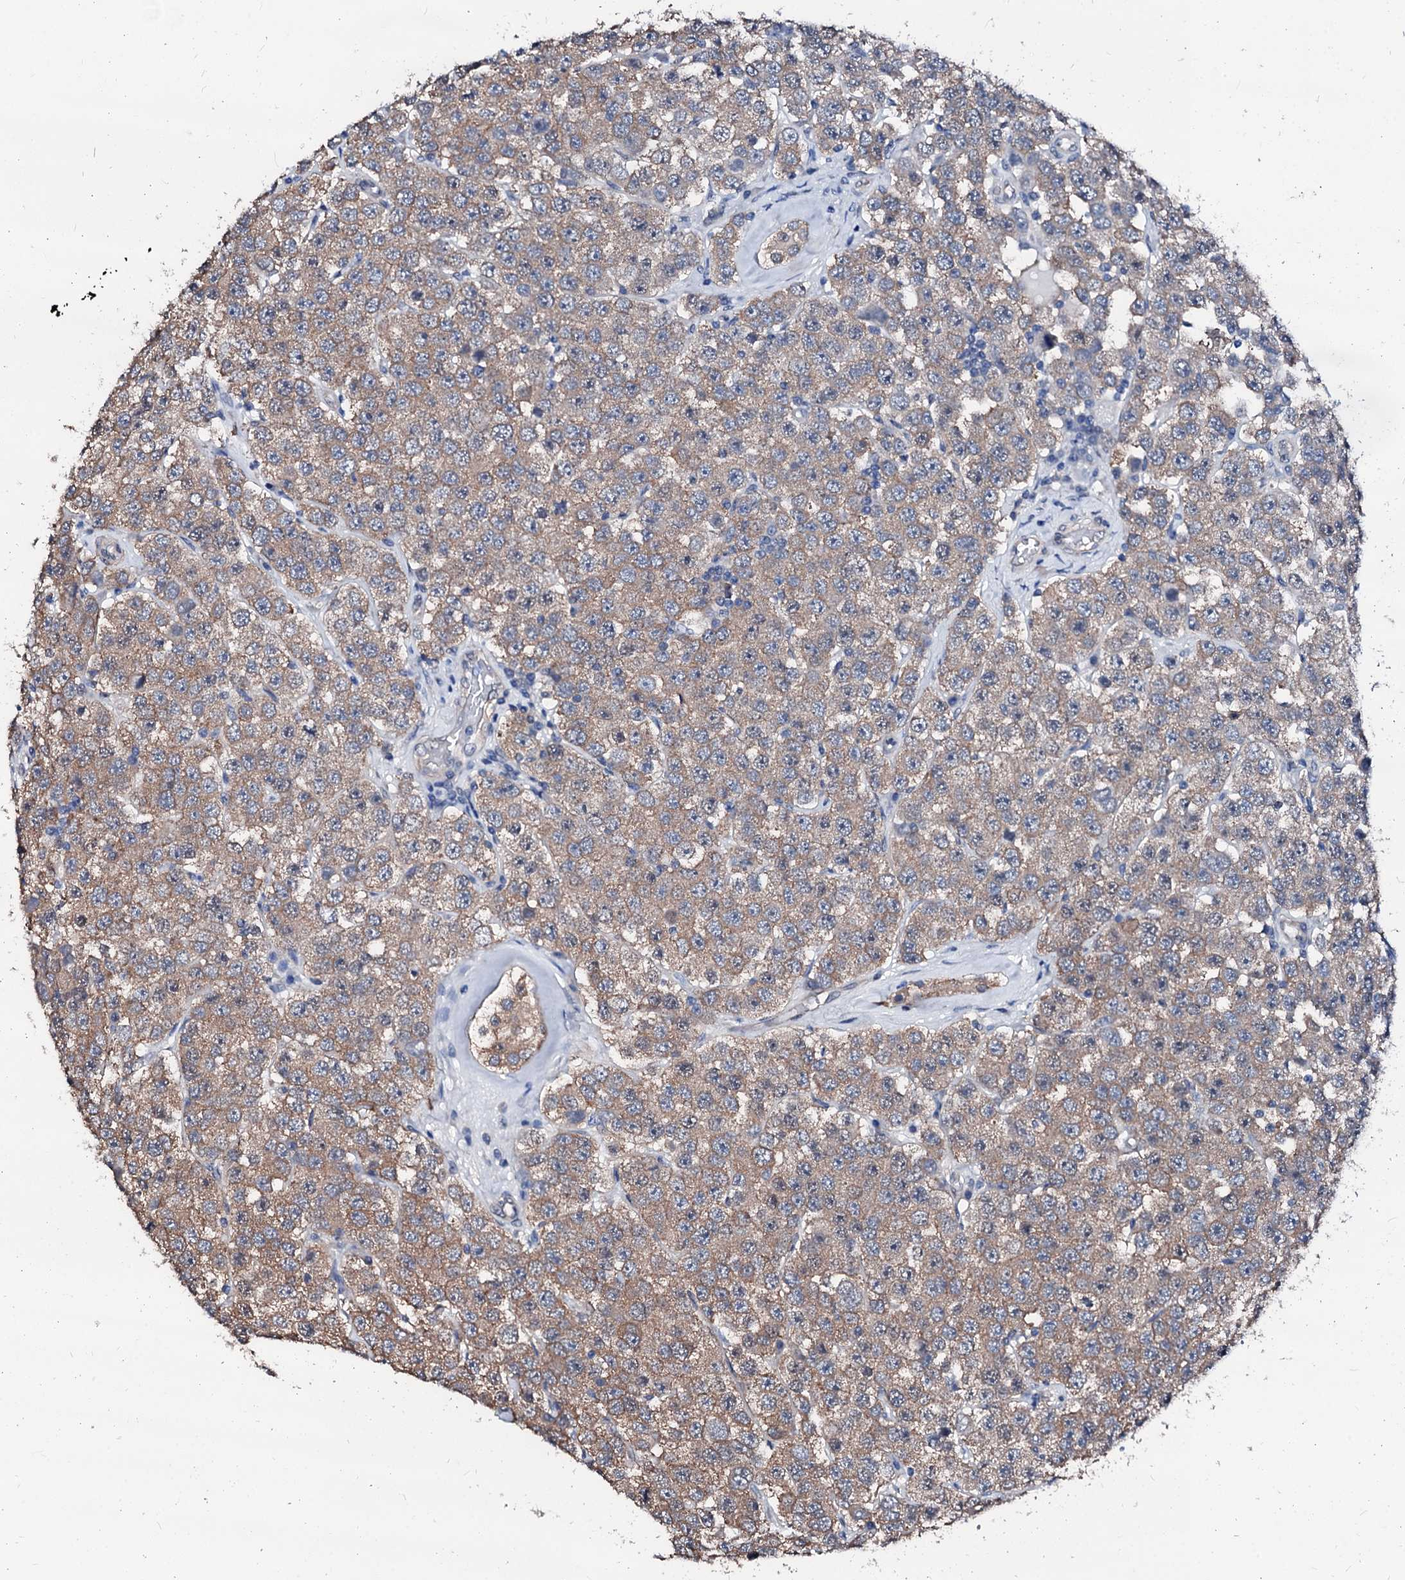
{"staining": {"intensity": "weak", "quantity": ">75%", "location": "cytoplasmic/membranous"}, "tissue": "testis cancer", "cell_type": "Tumor cells", "image_type": "cancer", "snomed": [{"axis": "morphology", "description": "Seminoma, NOS"}, {"axis": "topography", "description": "Testis"}], "caption": "Testis cancer (seminoma) stained with a brown dye shows weak cytoplasmic/membranous positive positivity in about >75% of tumor cells.", "gene": "CSN2", "patient": {"sex": "male", "age": 28}}